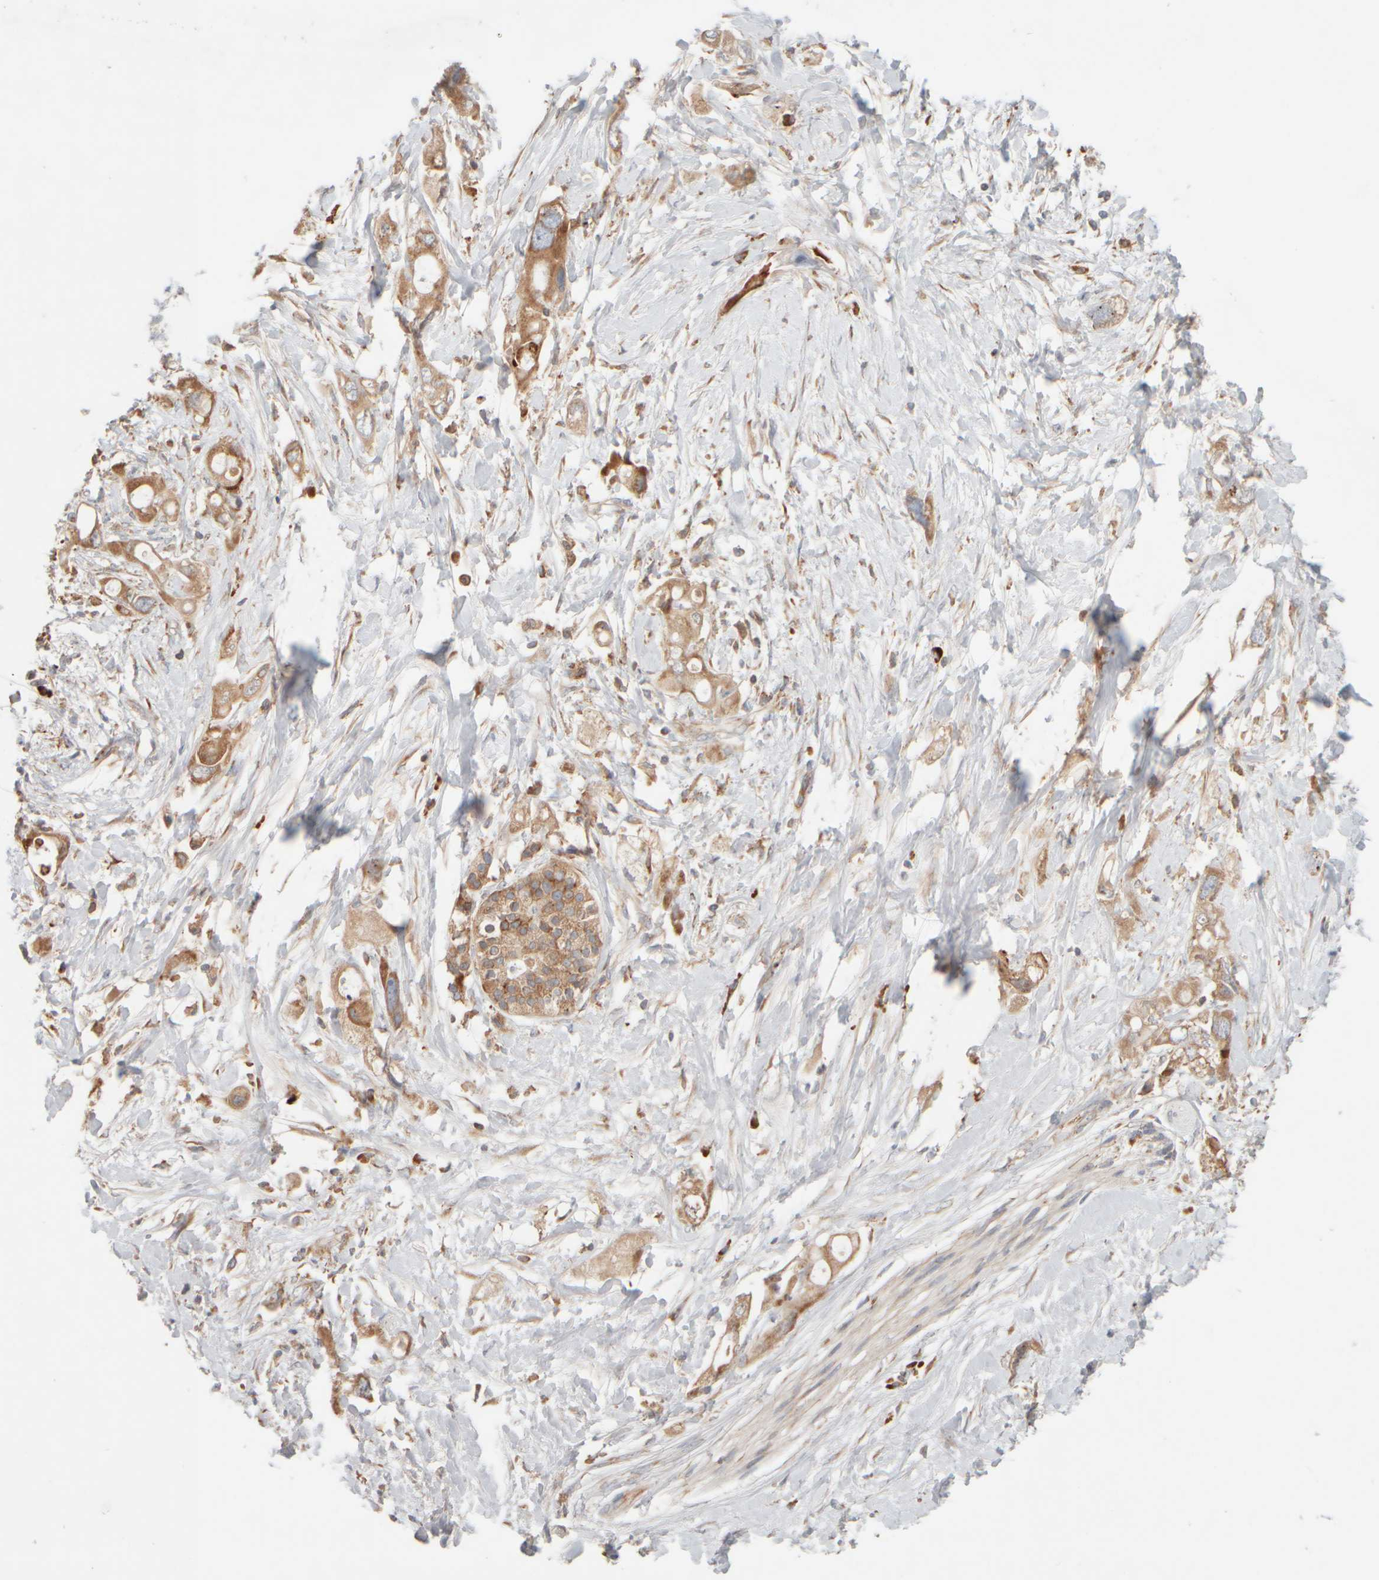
{"staining": {"intensity": "moderate", "quantity": ">75%", "location": "cytoplasmic/membranous"}, "tissue": "pancreatic cancer", "cell_type": "Tumor cells", "image_type": "cancer", "snomed": [{"axis": "morphology", "description": "Adenocarcinoma, NOS"}, {"axis": "topography", "description": "Pancreas"}], "caption": "IHC staining of pancreatic cancer (adenocarcinoma), which displays medium levels of moderate cytoplasmic/membranous positivity in about >75% of tumor cells indicating moderate cytoplasmic/membranous protein positivity. The staining was performed using DAB (3,3'-diaminobenzidine) (brown) for protein detection and nuclei were counterstained in hematoxylin (blue).", "gene": "EIF2B3", "patient": {"sex": "female", "age": 56}}